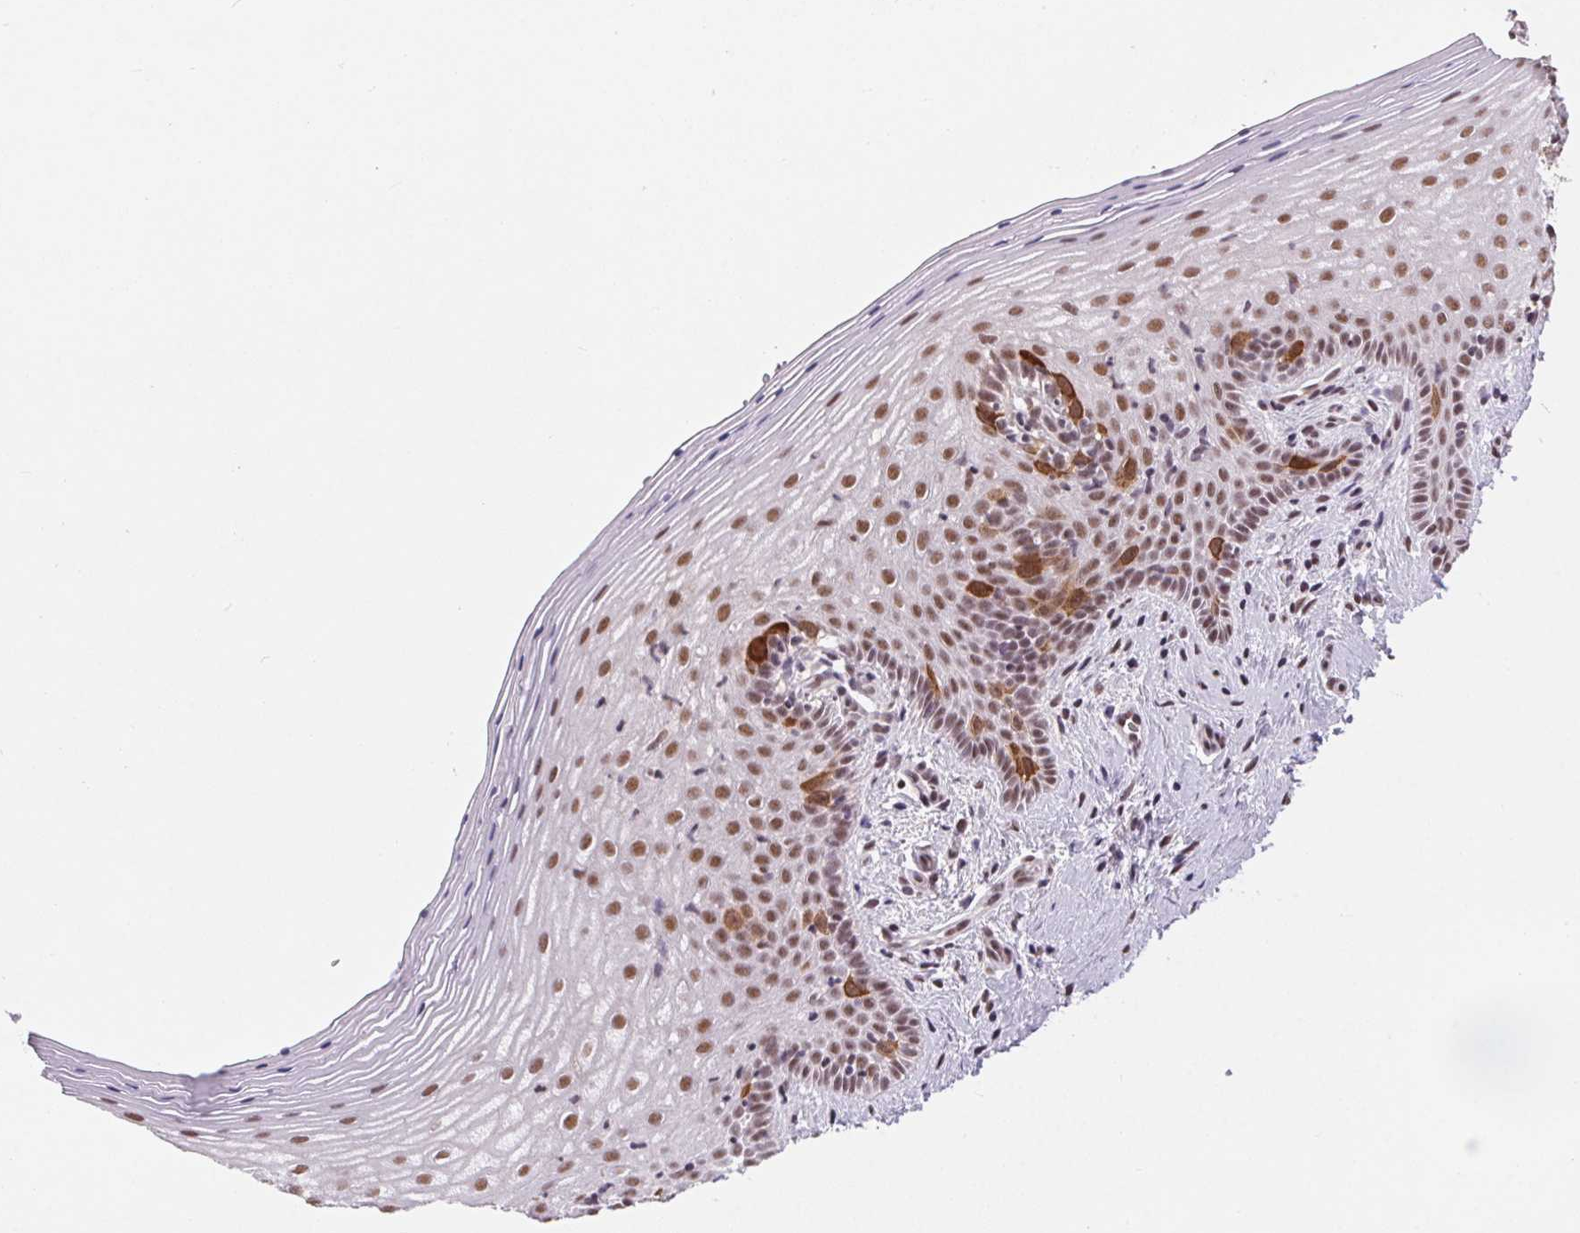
{"staining": {"intensity": "moderate", "quantity": ">75%", "location": "nuclear"}, "tissue": "vagina", "cell_type": "Squamous epithelial cells", "image_type": "normal", "snomed": [{"axis": "morphology", "description": "Normal tissue, NOS"}, {"axis": "topography", "description": "Vagina"}], "caption": "IHC staining of benign vagina, which shows medium levels of moderate nuclear expression in approximately >75% of squamous epithelial cells indicating moderate nuclear protein expression. The staining was performed using DAB (3,3'-diaminobenzidine) (brown) for protein detection and nuclei were counterstained in hematoxylin (blue).", "gene": "CD2BP2", "patient": {"sex": "female", "age": 45}}